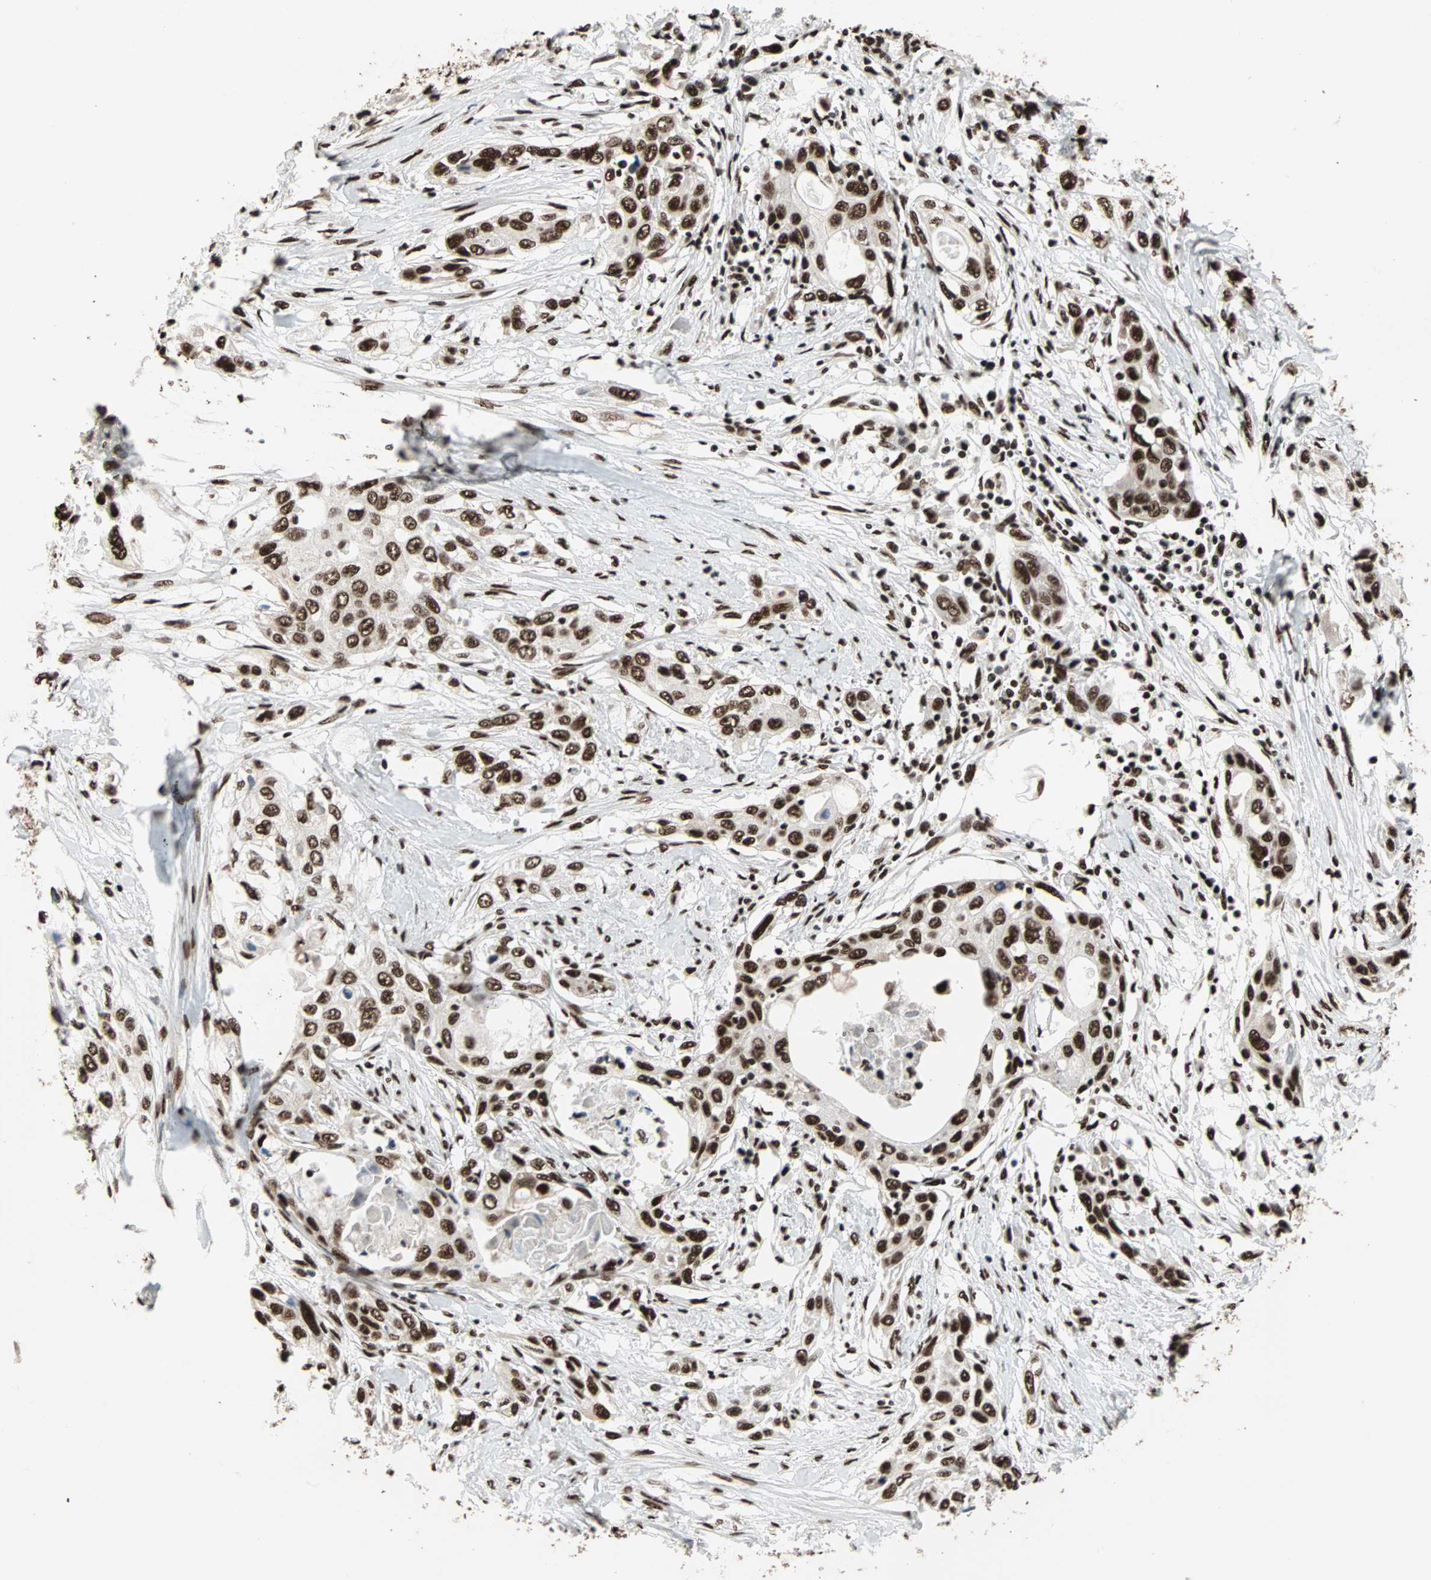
{"staining": {"intensity": "strong", "quantity": ">75%", "location": "nuclear"}, "tissue": "pancreatic cancer", "cell_type": "Tumor cells", "image_type": "cancer", "snomed": [{"axis": "morphology", "description": "Adenocarcinoma, NOS"}, {"axis": "topography", "description": "Pancreas"}], "caption": "Tumor cells demonstrate strong nuclear expression in approximately >75% of cells in pancreatic cancer (adenocarcinoma).", "gene": "ILF2", "patient": {"sex": "female", "age": 70}}